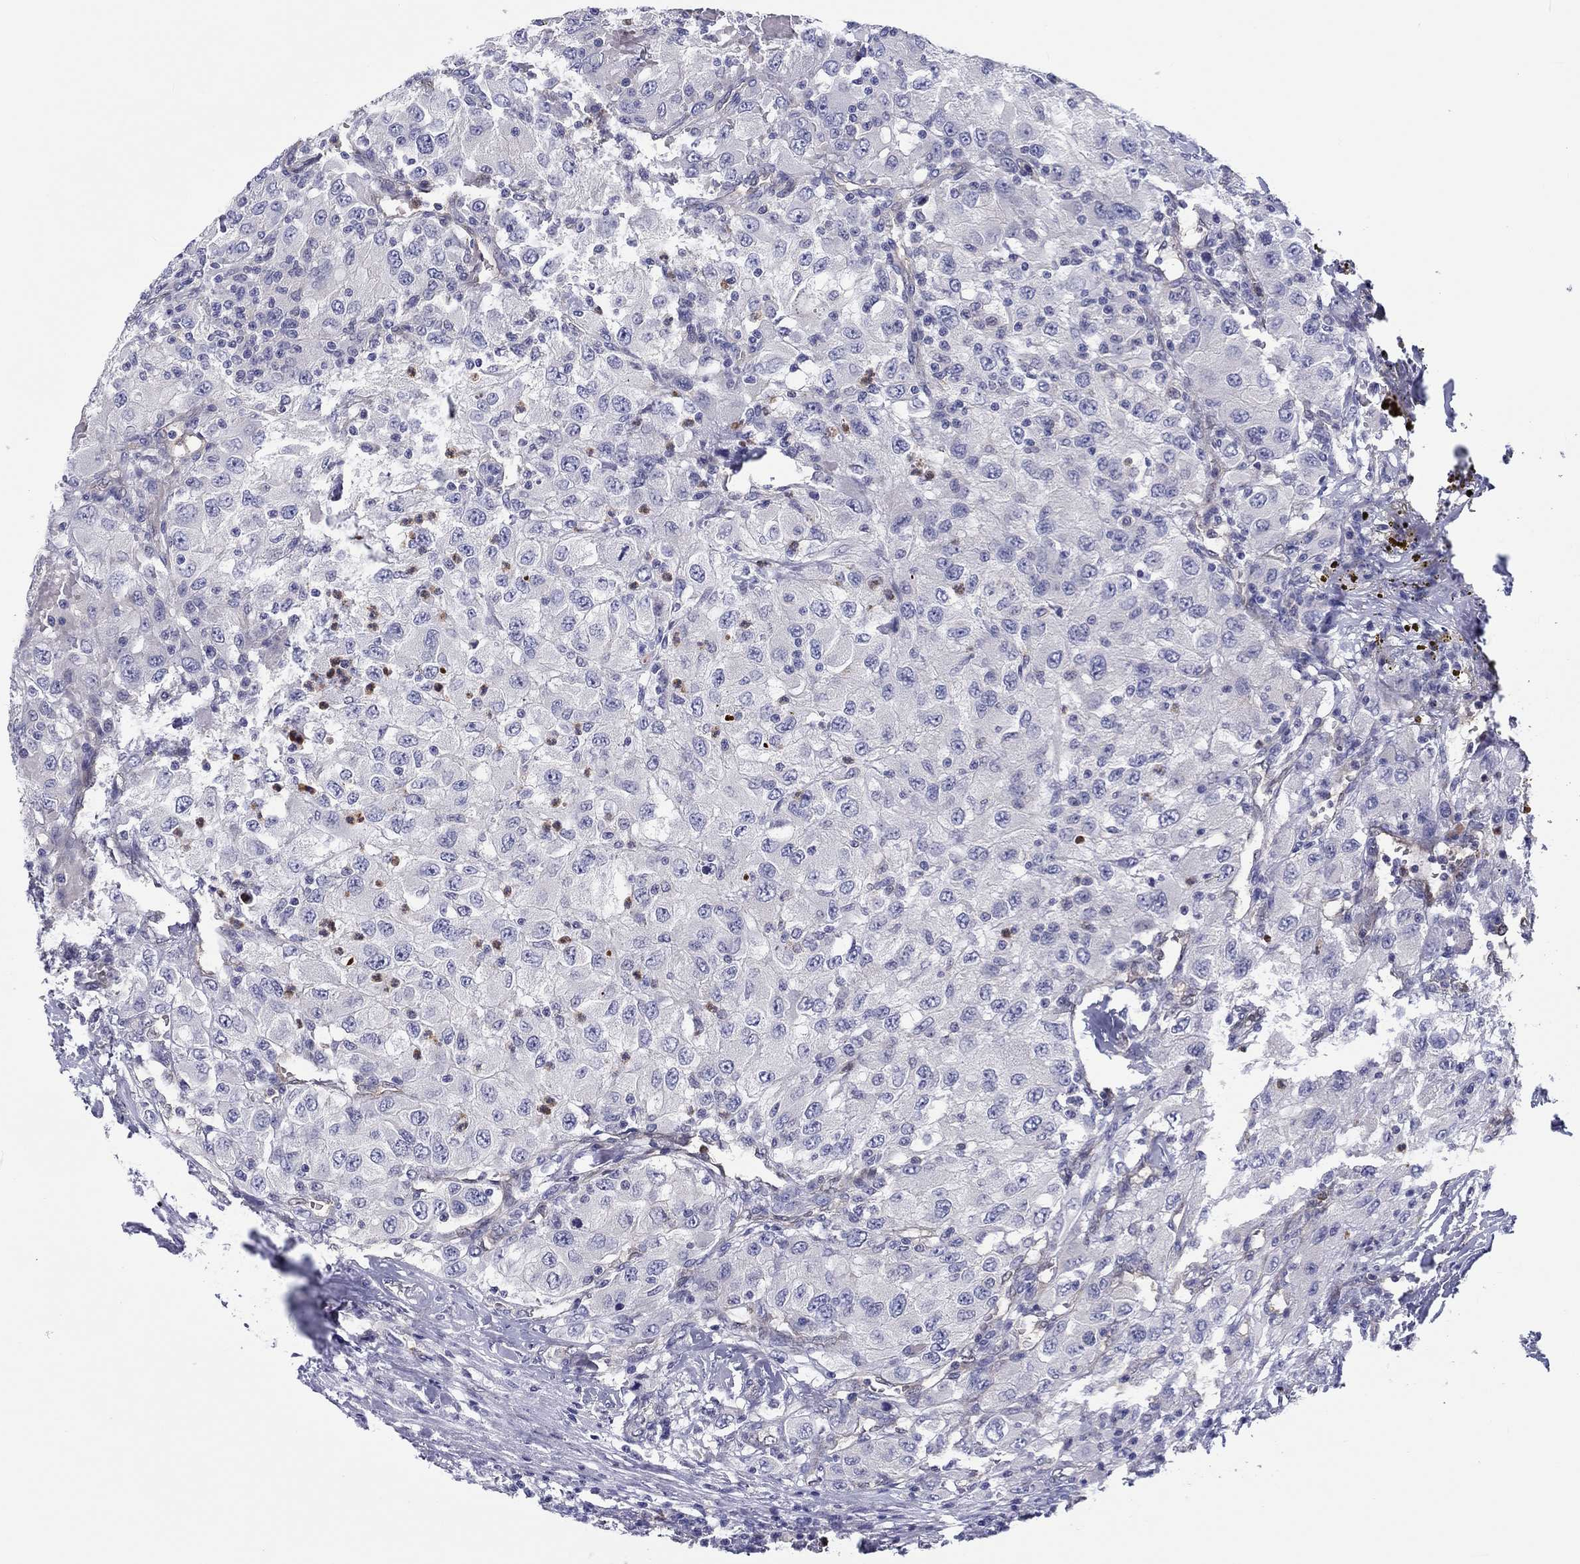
{"staining": {"intensity": "negative", "quantity": "none", "location": "none"}, "tissue": "renal cancer", "cell_type": "Tumor cells", "image_type": "cancer", "snomed": [{"axis": "morphology", "description": "Adenocarcinoma, NOS"}, {"axis": "topography", "description": "Kidney"}], "caption": "There is no significant expression in tumor cells of renal cancer.", "gene": "ABCG4", "patient": {"sex": "female", "age": 67}}